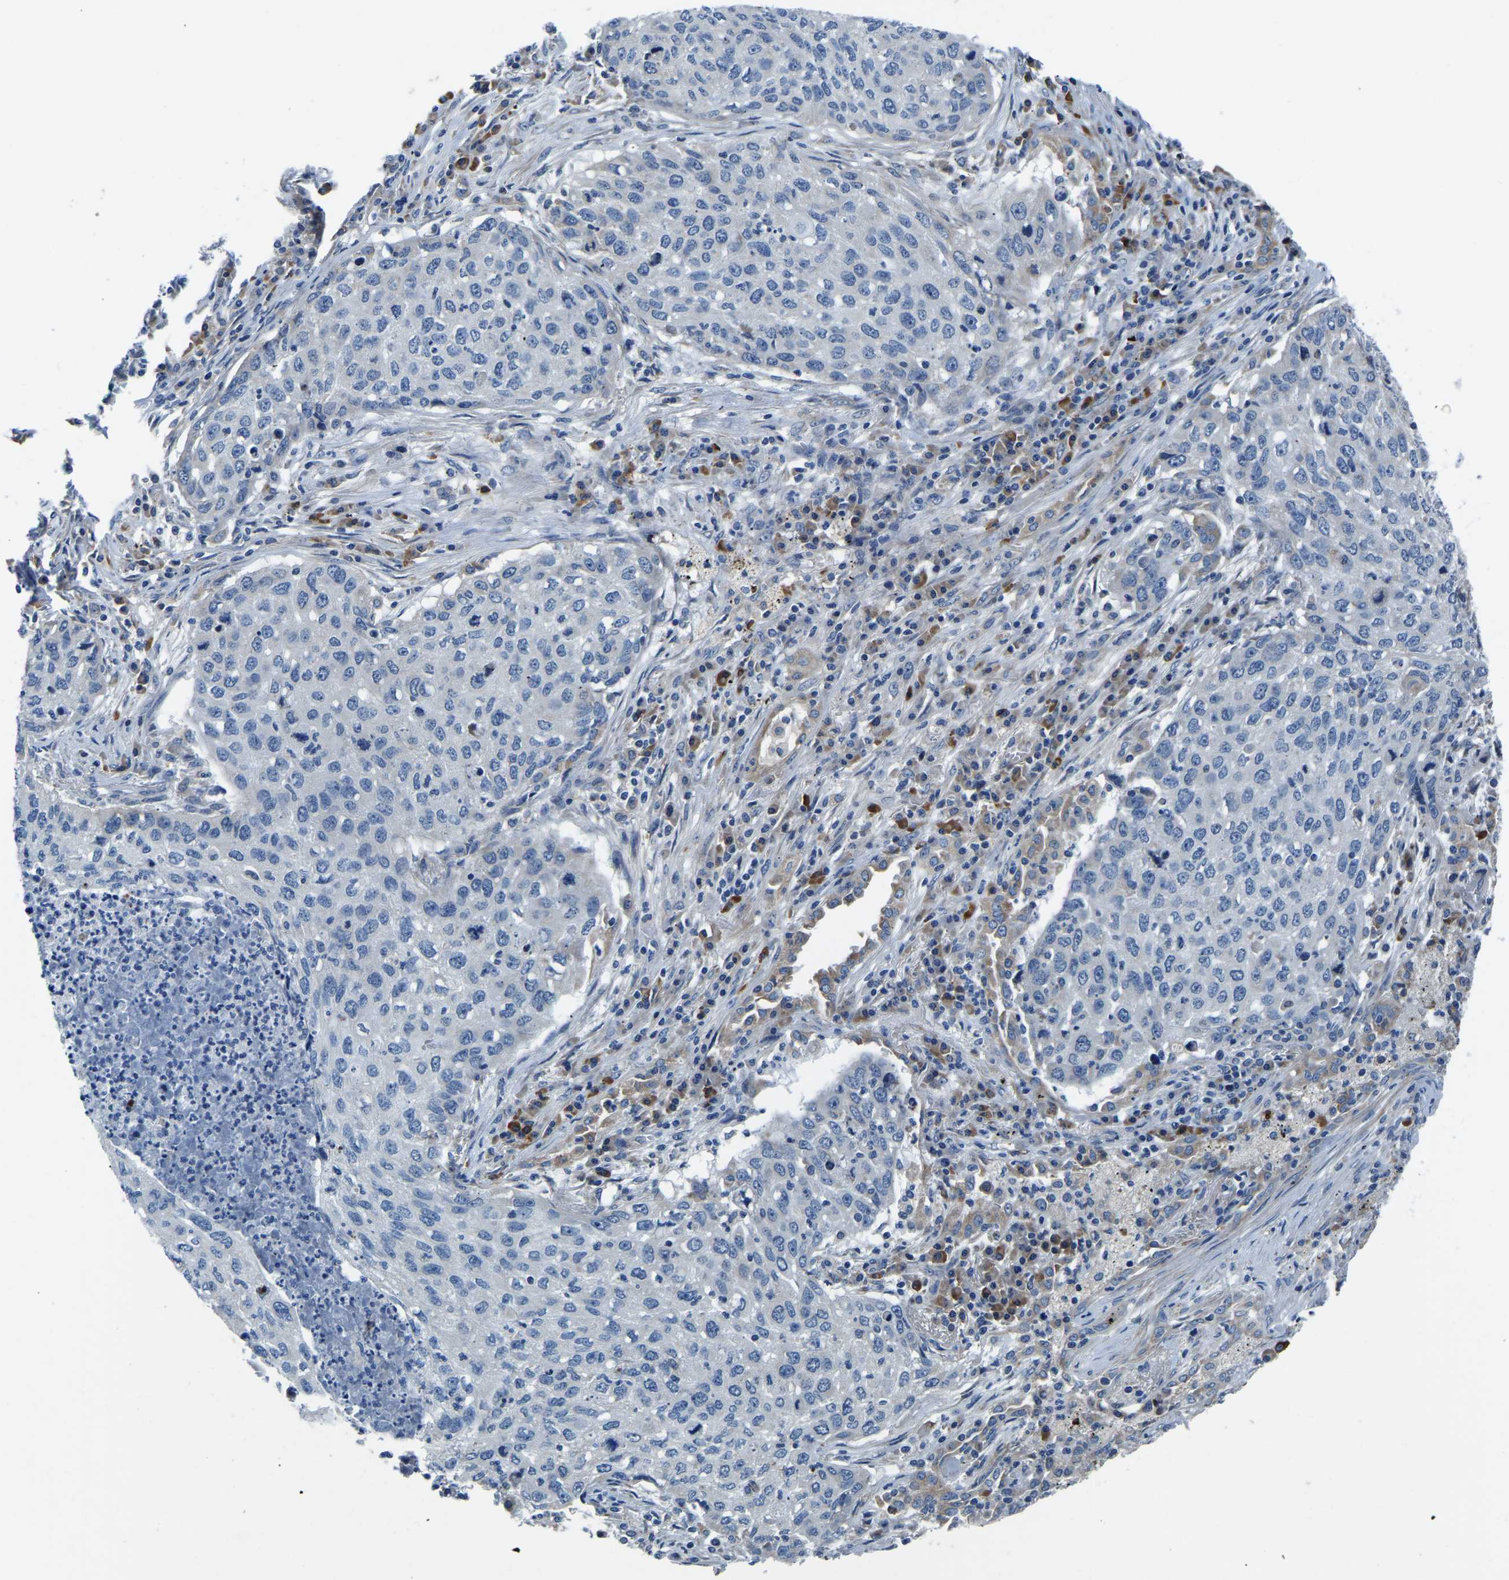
{"staining": {"intensity": "negative", "quantity": "none", "location": "none"}, "tissue": "lung cancer", "cell_type": "Tumor cells", "image_type": "cancer", "snomed": [{"axis": "morphology", "description": "Squamous cell carcinoma, NOS"}, {"axis": "topography", "description": "Lung"}], "caption": "An IHC photomicrograph of squamous cell carcinoma (lung) is shown. There is no staining in tumor cells of squamous cell carcinoma (lung). (Brightfield microscopy of DAB (3,3'-diaminobenzidine) immunohistochemistry (IHC) at high magnification).", "gene": "LIAS", "patient": {"sex": "female", "age": 63}}